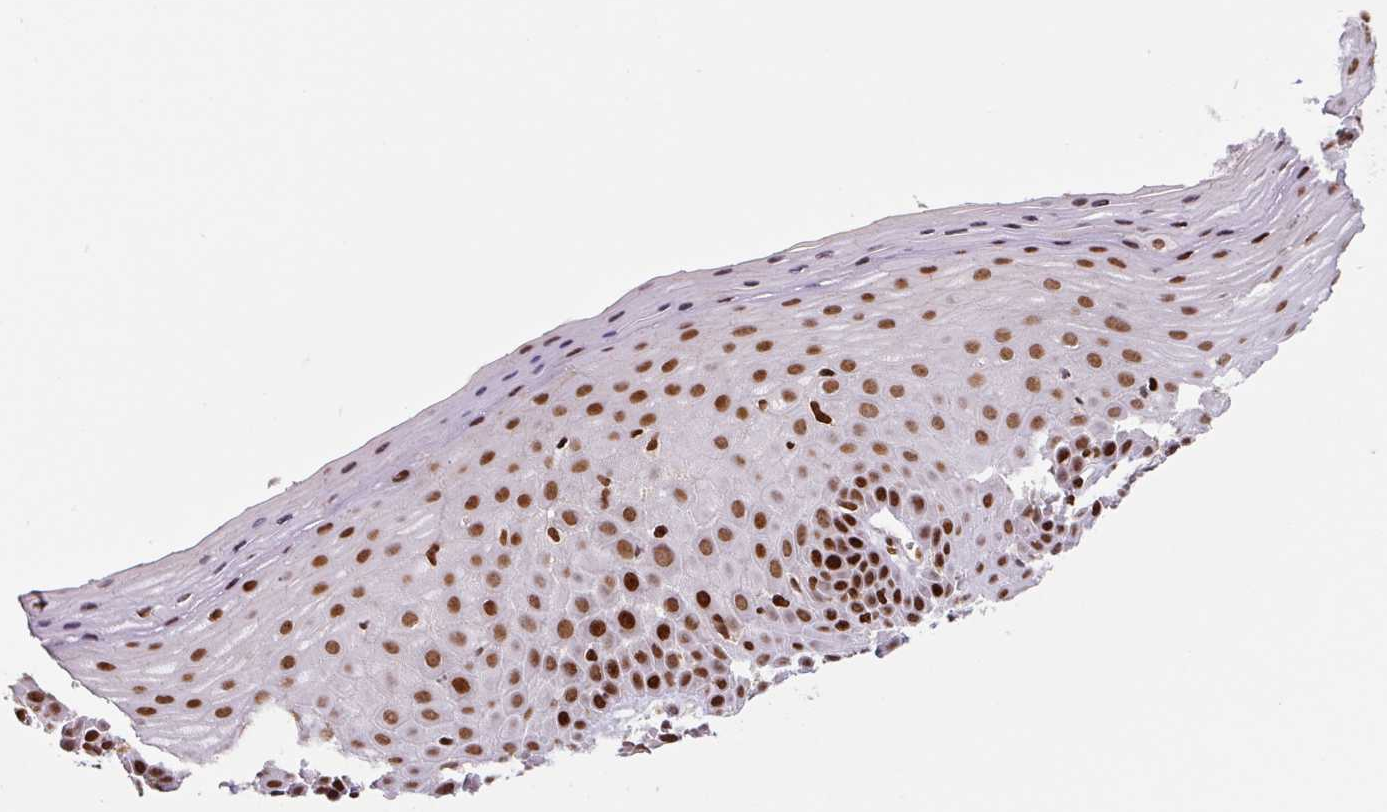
{"staining": {"intensity": "moderate", "quantity": ">75%", "location": "nuclear"}, "tissue": "cervix", "cell_type": "Glandular cells", "image_type": "normal", "snomed": [{"axis": "morphology", "description": "Normal tissue, NOS"}, {"axis": "topography", "description": "Cervix"}], "caption": "IHC staining of benign cervix, which reveals medium levels of moderate nuclear staining in about >75% of glandular cells indicating moderate nuclear protein positivity. The staining was performed using DAB (brown) for protein detection and nuclei were counterstained in hematoxylin (blue).", "gene": "PYDC2", "patient": {"sex": "female", "age": 36}}